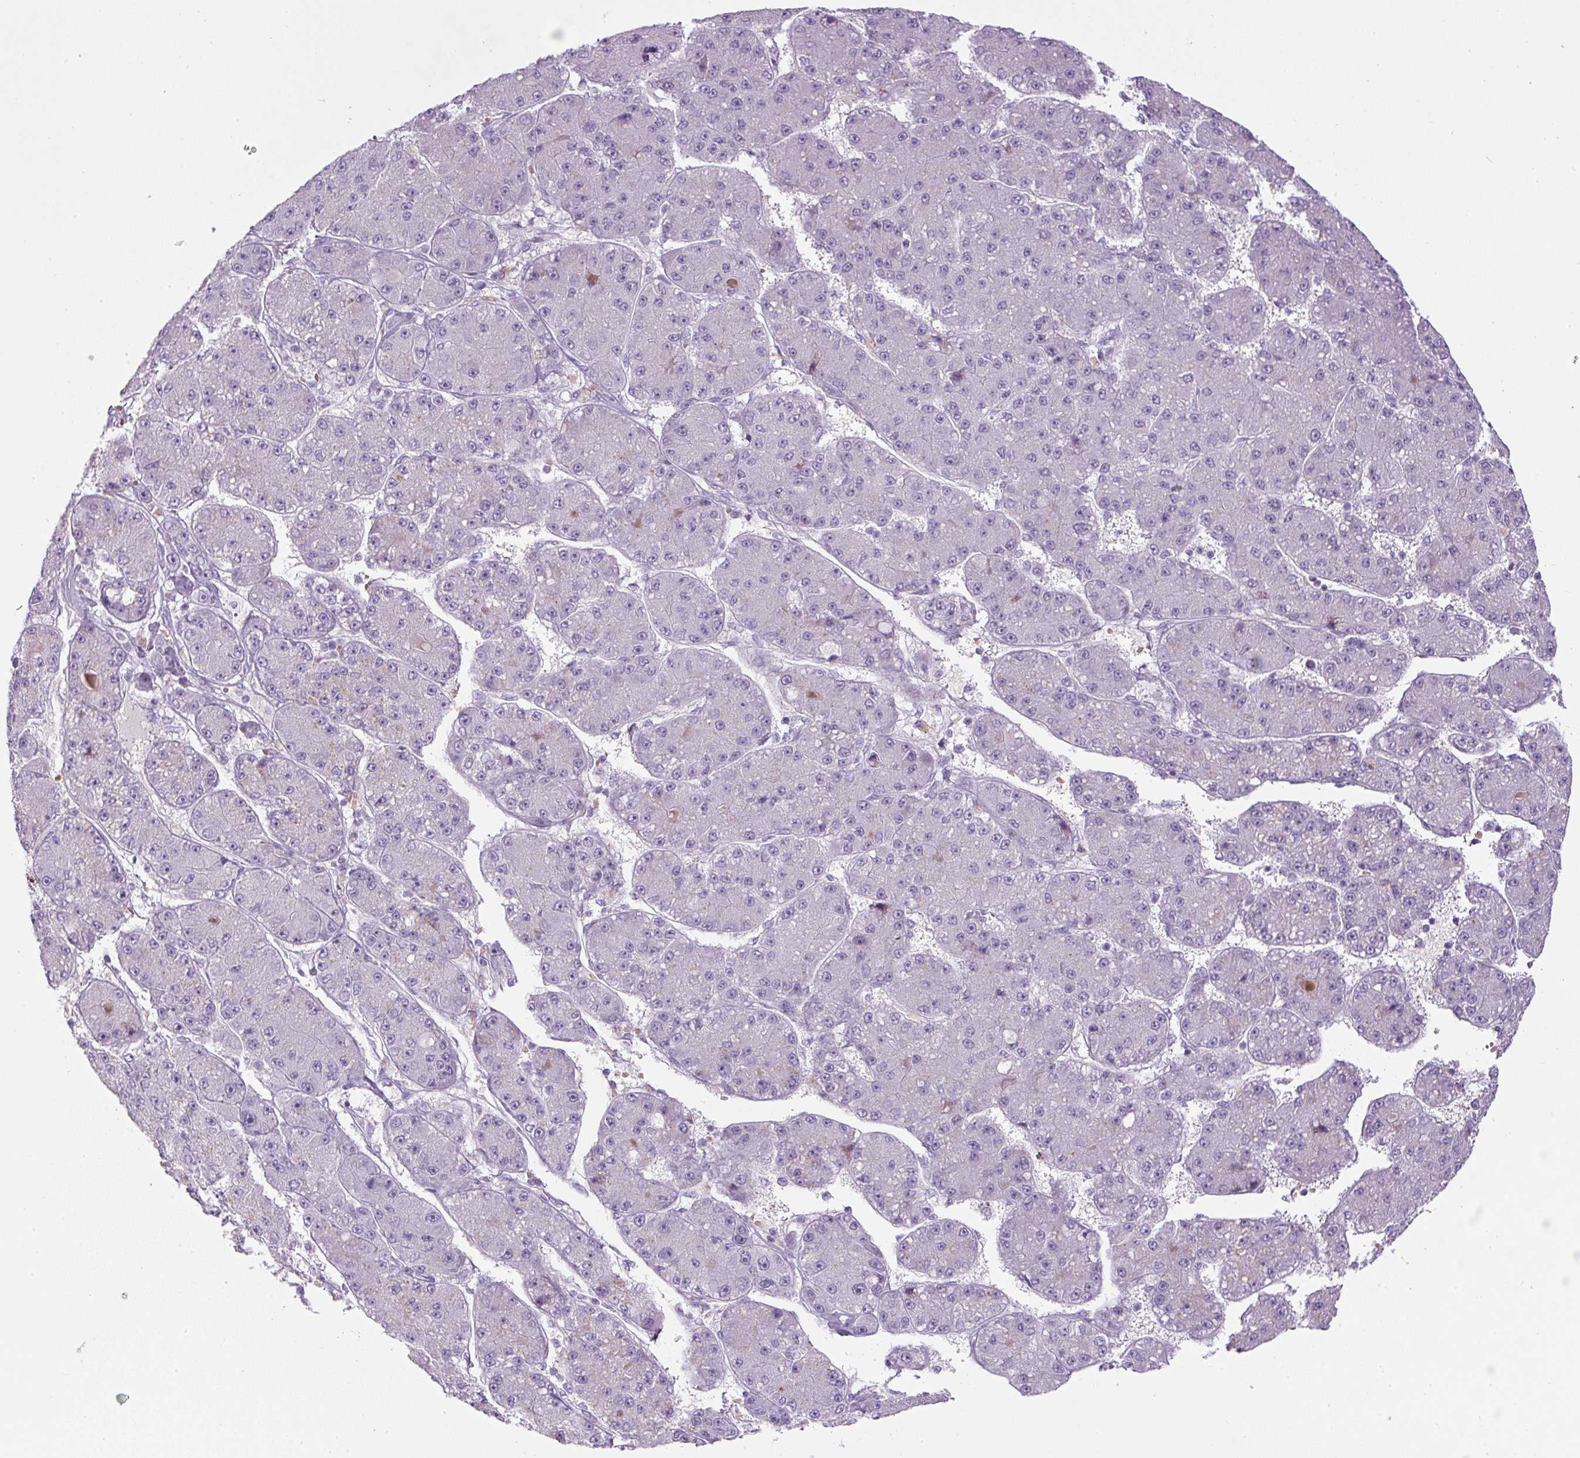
{"staining": {"intensity": "negative", "quantity": "none", "location": "none"}, "tissue": "liver cancer", "cell_type": "Tumor cells", "image_type": "cancer", "snomed": [{"axis": "morphology", "description": "Carcinoma, Hepatocellular, NOS"}, {"axis": "topography", "description": "Liver"}], "caption": "A micrograph of liver cancer stained for a protein demonstrates no brown staining in tumor cells.", "gene": "FGFBP3", "patient": {"sex": "male", "age": 67}}